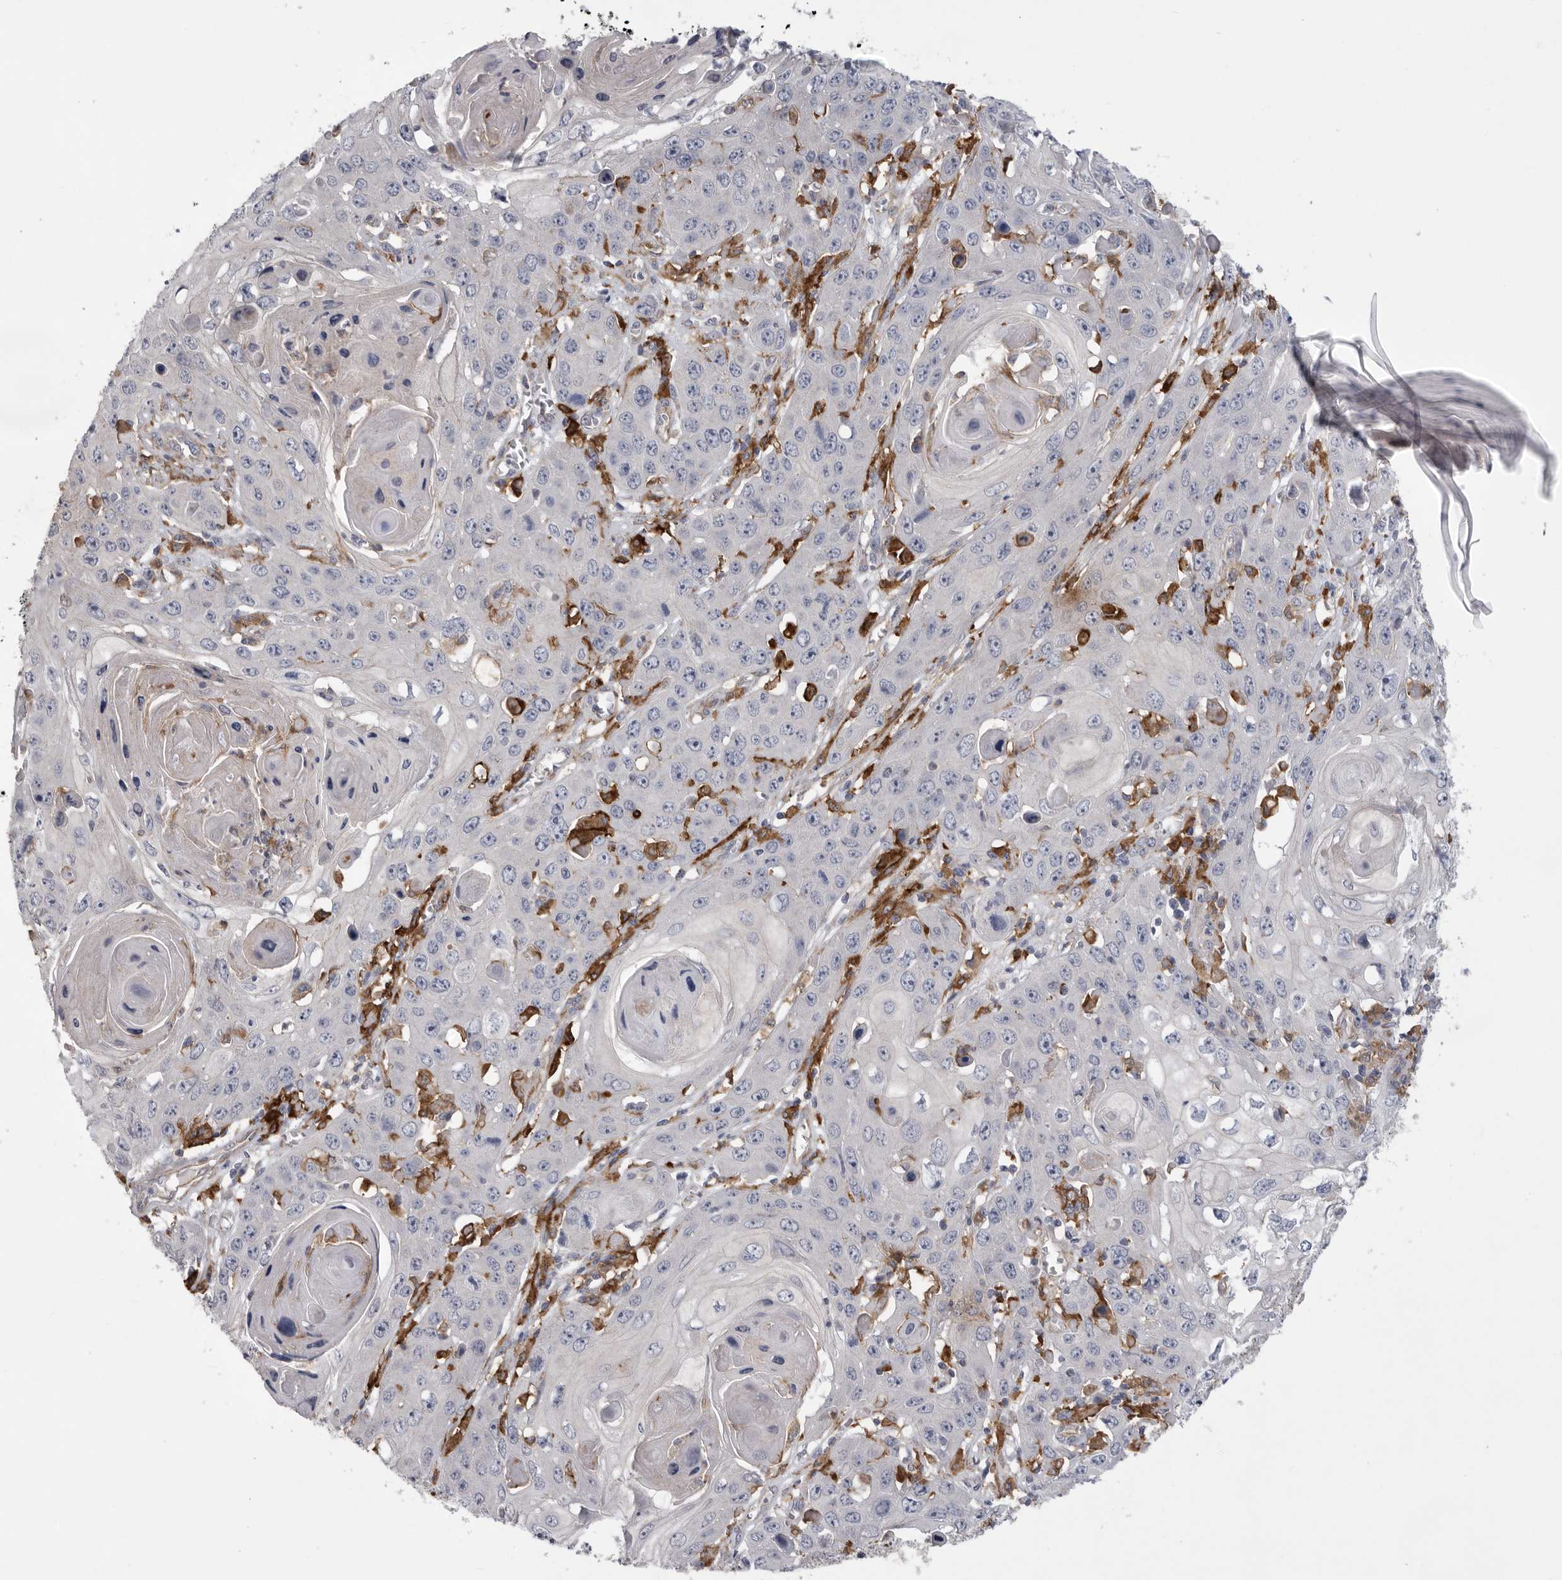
{"staining": {"intensity": "negative", "quantity": "none", "location": "none"}, "tissue": "skin cancer", "cell_type": "Tumor cells", "image_type": "cancer", "snomed": [{"axis": "morphology", "description": "Squamous cell carcinoma, NOS"}, {"axis": "topography", "description": "Skin"}], "caption": "An image of human skin cancer is negative for staining in tumor cells. Nuclei are stained in blue.", "gene": "SIGLEC10", "patient": {"sex": "male", "age": 55}}